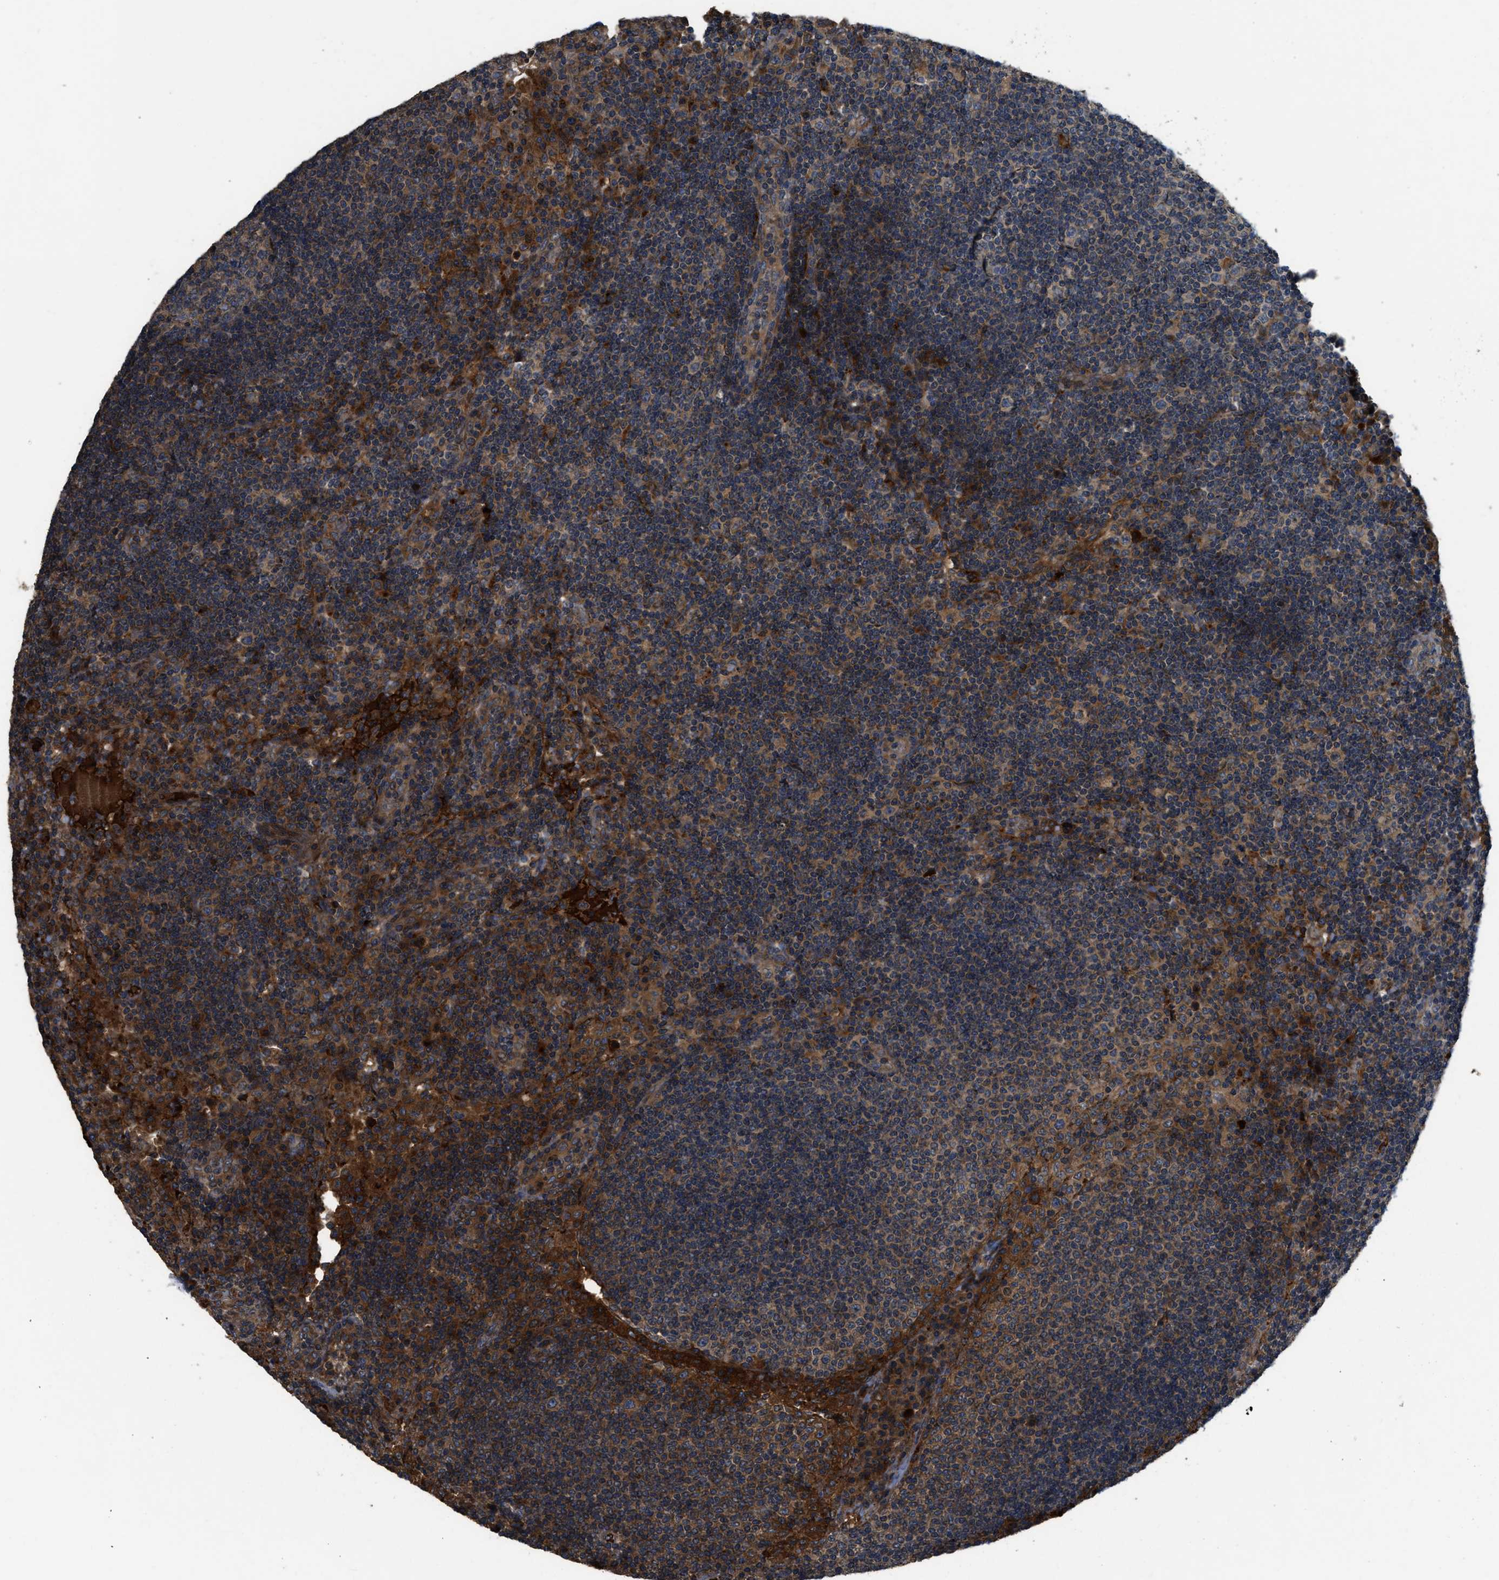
{"staining": {"intensity": "weak", "quantity": "25%-75%", "location": "cytoplasmic/membranous"}, "tissue": "lymph node", "cell_type": "Germinal center cells", "image_type": "normal", "snomed": [{"axis": "morphology", "description": "Normal tissue, NOS"}, {"axis": "topography", "description": "Lymph node"}], "caption": "Weak cytoplasmic/membranous staining for a protein is identified in approximately 25%-75% of germinal center cells of normal lymph node using immunohistochemistry.", "gene": "GGH", "patient": {"sex": "female", "age": 53}}